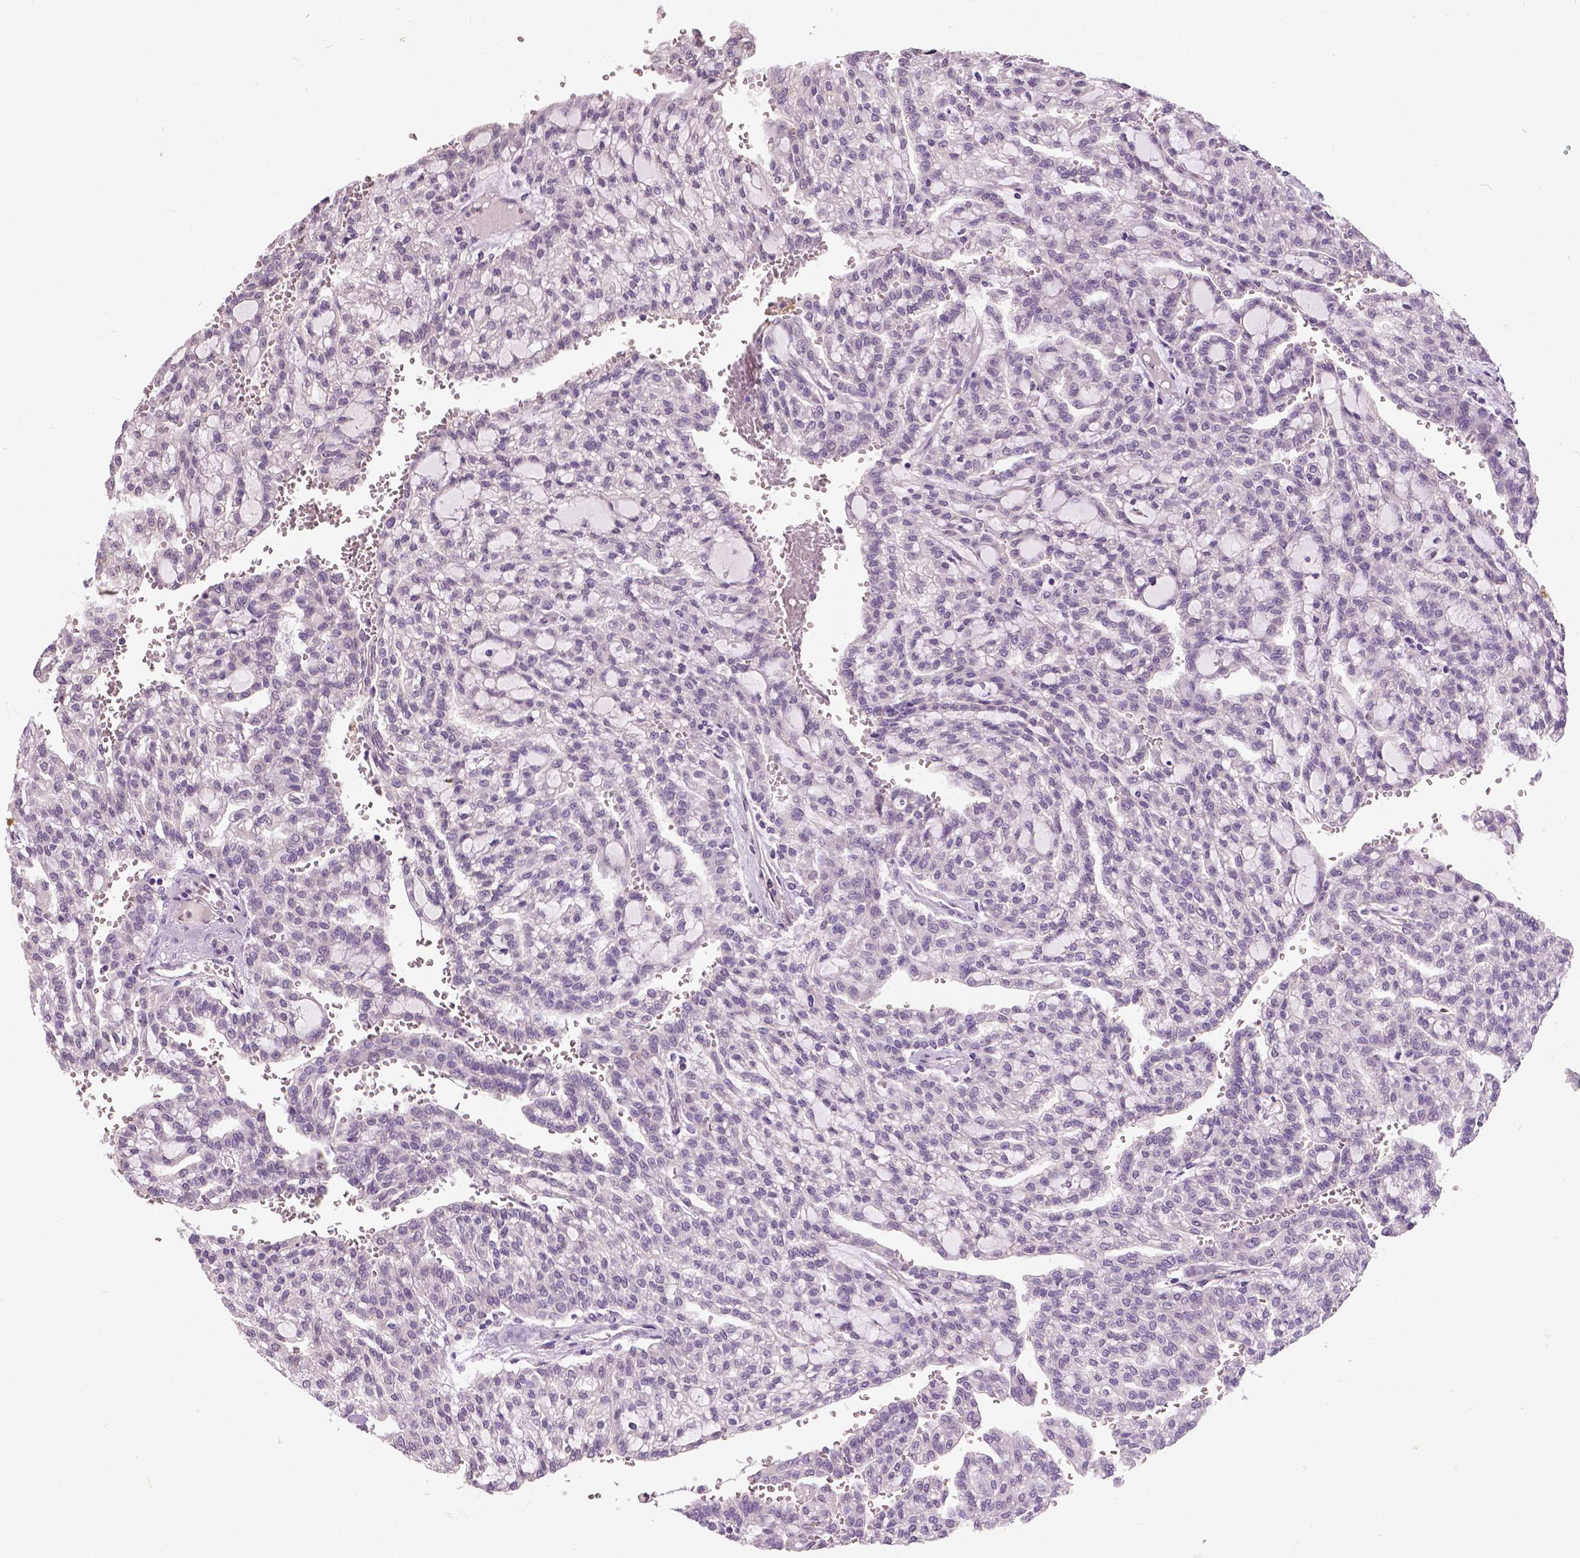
{"staining": {"intensity": "negative", "quantity": "none", "location": "none"}, "tissue": "renal cancer", "cell_type": "Tumor cells", "image_type": "cancer", "snomed": [{"axis": "morphology", "description": "Adenocarcinoma, NOS"}, {"axis": "topography", "description": "Kidney"}], "caption": "This is an immunohistochemistry (IHC) photomicrograph of renal cancer. There is no staining in tumor cells.", "gene": "FOXA1", "patient": {"sex": "male", "age": 63}}